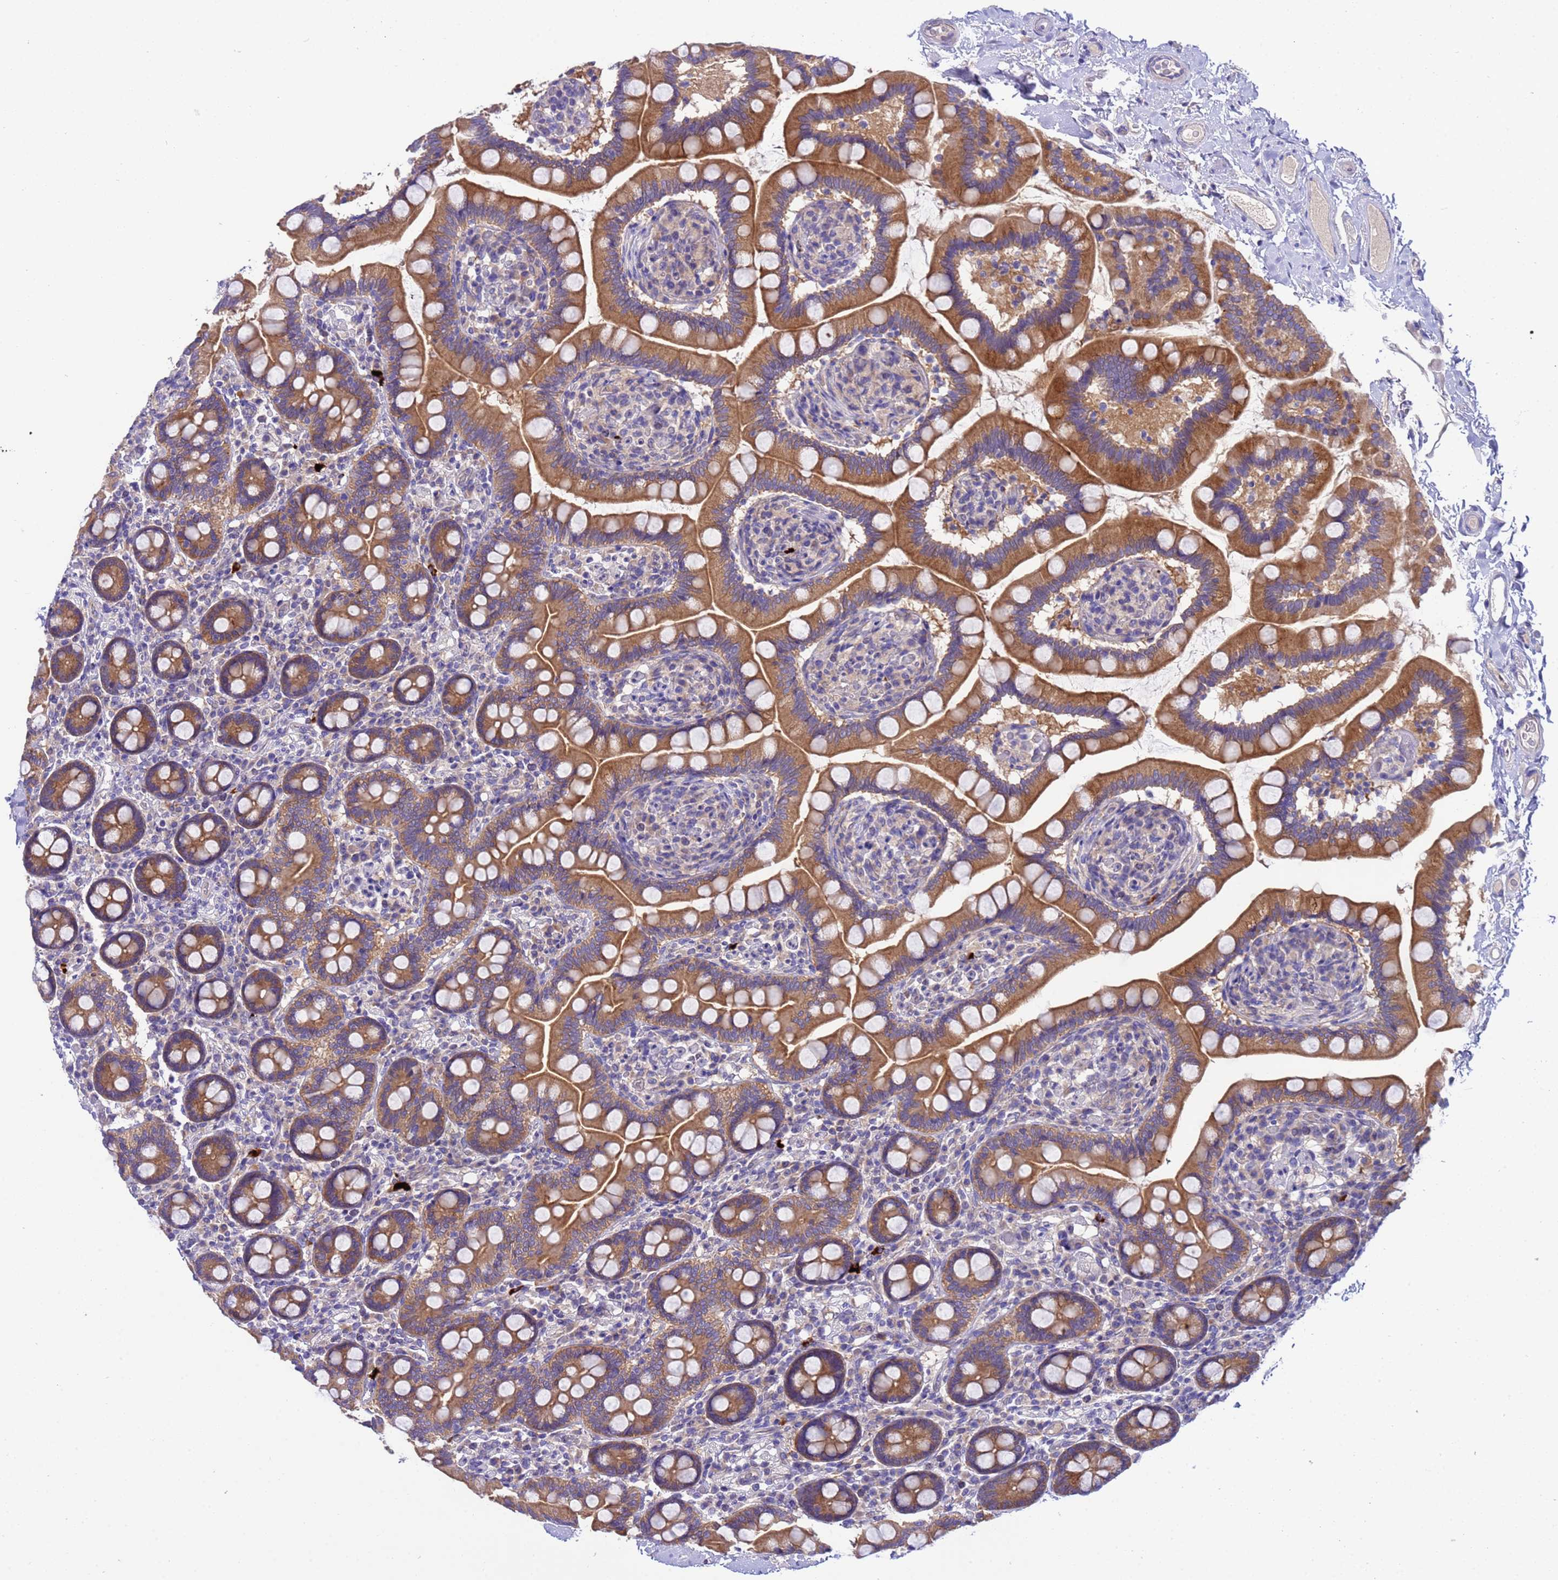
{"staining": {"intensity": "moderate", "quantity": ">75%", "location": "cytoplasmic/membranous"}, "tissue": "small intestine", "cell_type": "Glandular cells", "image_type": "normal", "snomed": [{"axis": "morphology", "description": "Normal tissue, NOS"}, {"axis": "topography", "description": "Small intestine"}], "caption": "The histopathology image exhibits a brown stain indicating the presence of a protein in the cytoplasmic/membranous of glandular cells in small intestine. The staining is performed using DAB brown chromogen to label protein expression. The nuclei are counter-stained blue using hematoxylin.", "gene": "RC3H2", "patient": {"sex": "female", "age": 64}}